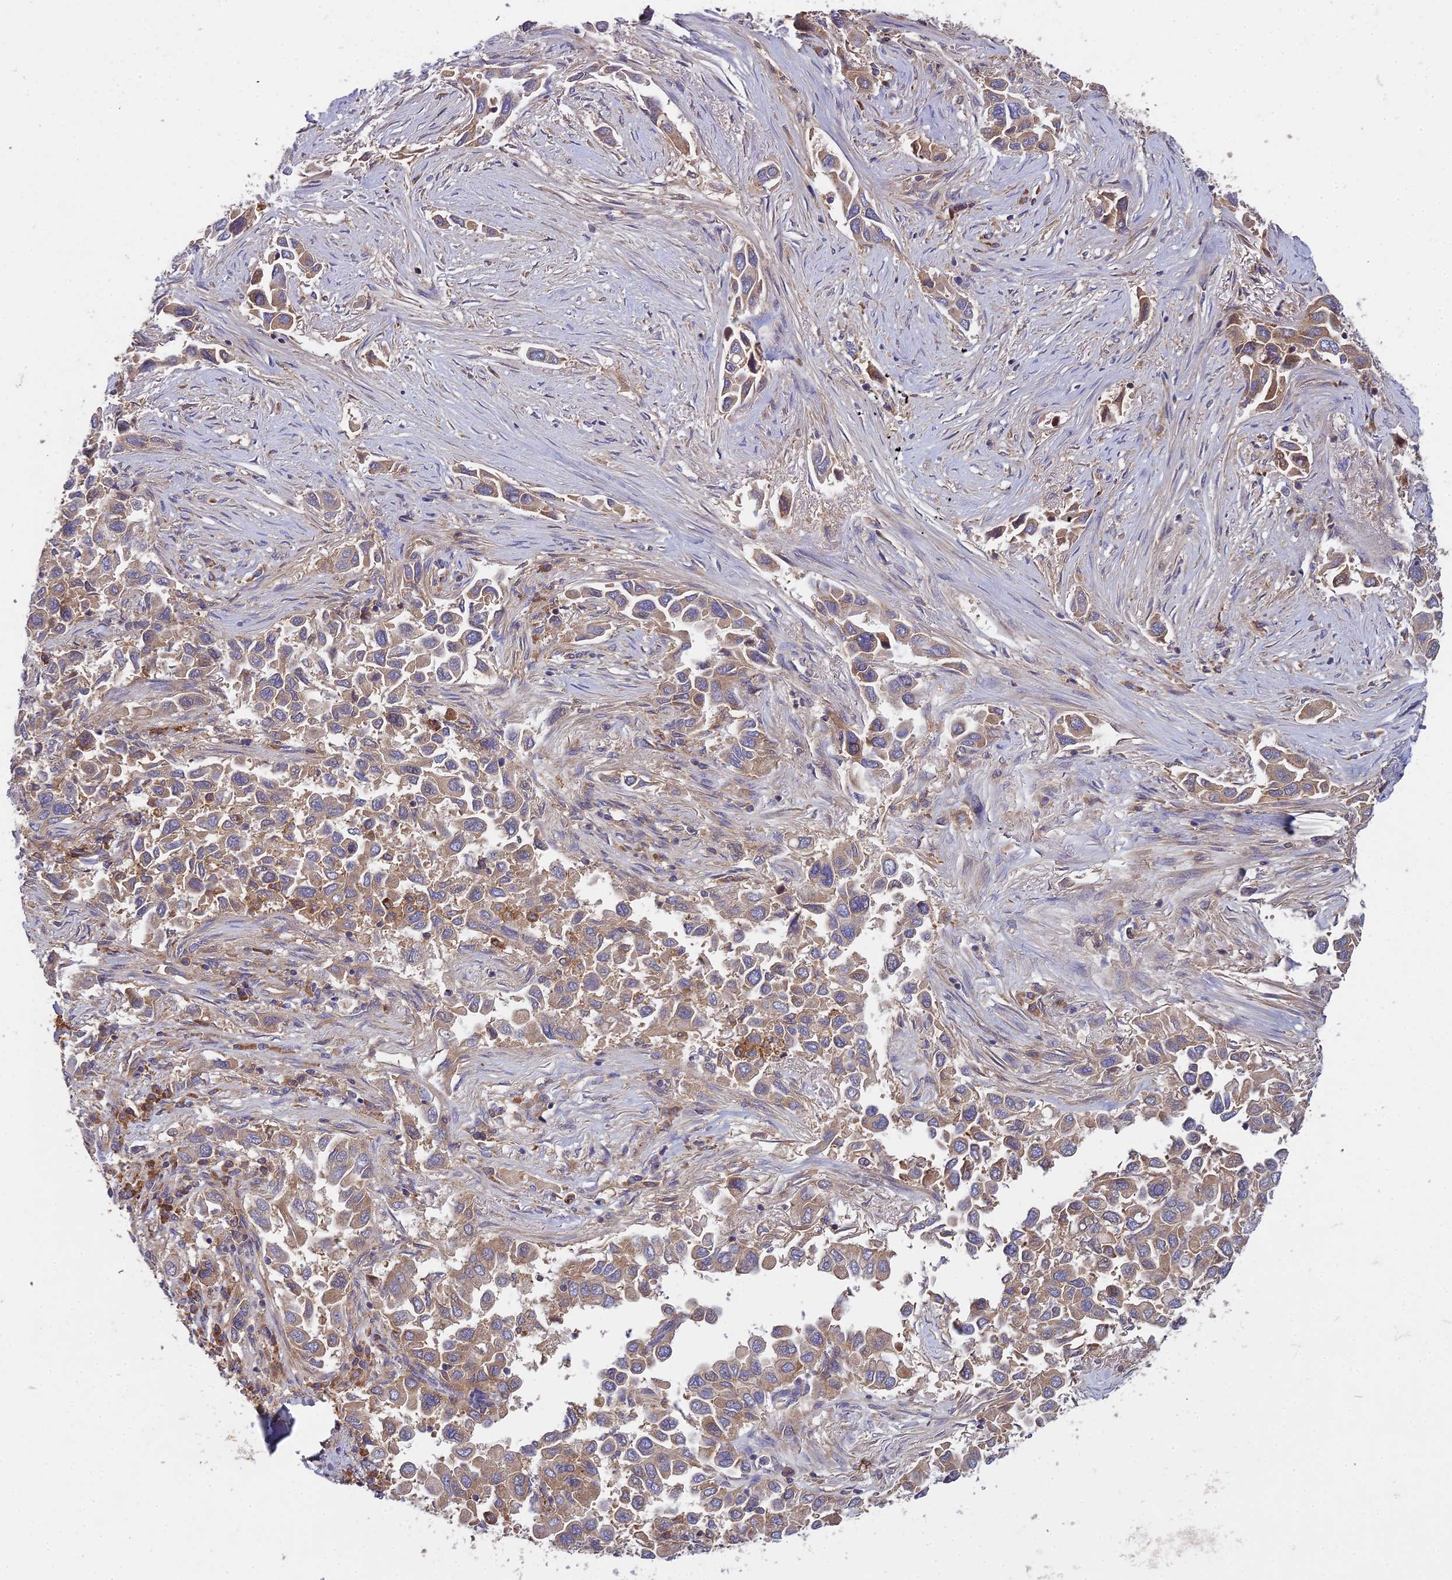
{"staining": {"intensity": "moderate", "quantity": ">75%", "location": "cytoplasmic/membranous"}, "tissue": "lung cancer", "cell_type": "Tumor cells", "image_type": "cancer", "snomed": [{"axis": "morphology", "description": "Adenocarcinoma, NOS"}, {"axis": "topography", "description": "Lung"}], "caption": "Adenocarcinoma (lung) stained for a protein reveals moderate cytoplasmic/membranous positivity in tumor cells.", "gene": "CCDC167", "patient": {"sex": "female", "age": 76}}